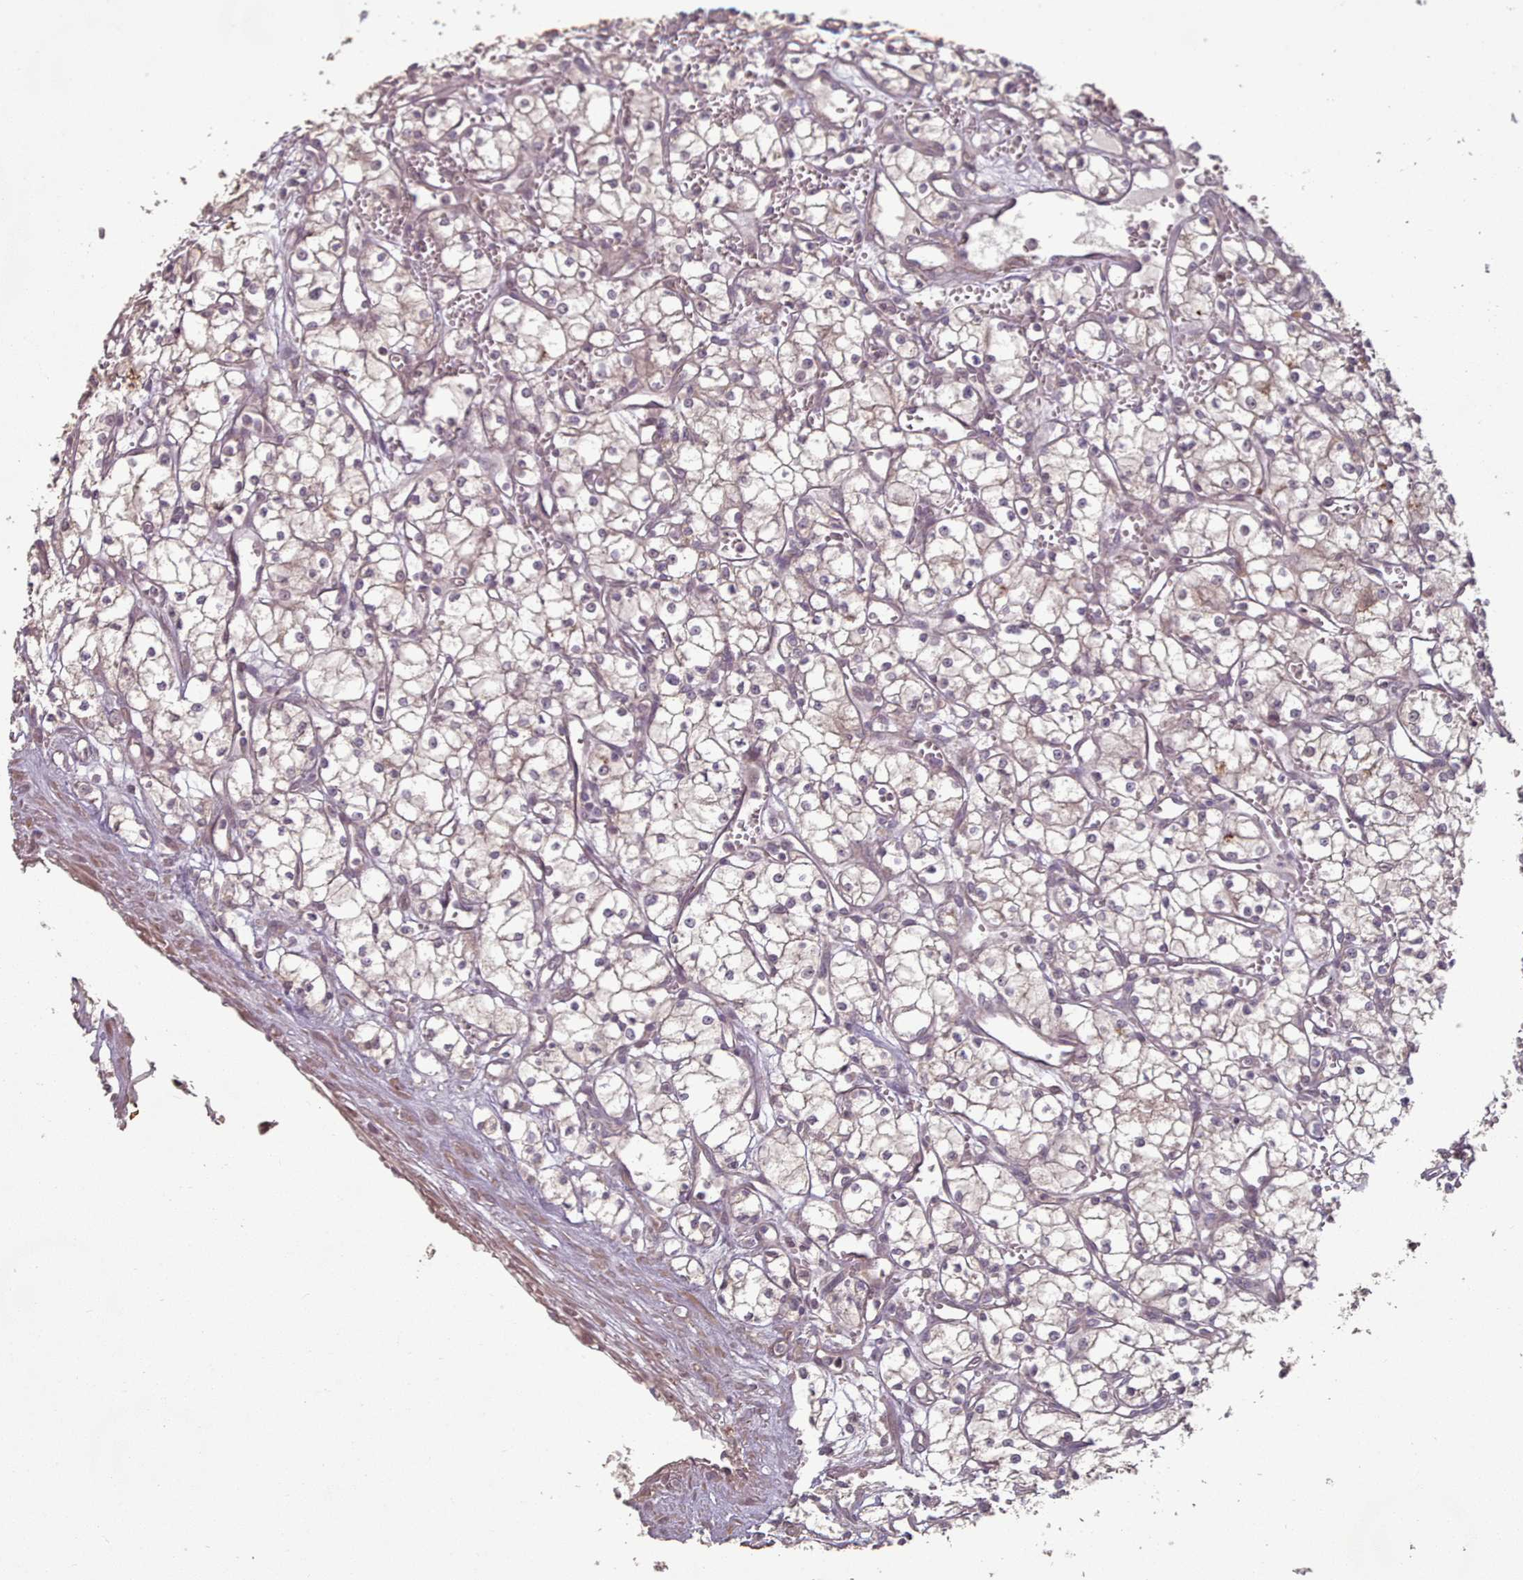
{"staining": {"intensity": "weak", "quantity": "25%-75%", "location": "cytoplasmic/membranous,nuclear"}, "tissue": "renal cancer", "cell_type": "Tumor cells", "image_type": "cancer", "snomed": [{"axis": "morphology", "description": "Adenocarcinoma, NOS"}, {"axis": "topography", "description": "Kidney"}], "caption": "Protein expression analysis of renal cancer reveals weak cytoplasmic/membranous and nuclear expression in approximately 25%-75% of tumor cells.", "gene": "ERCC6L", "patient": {"sex": "male", "age": 59}}